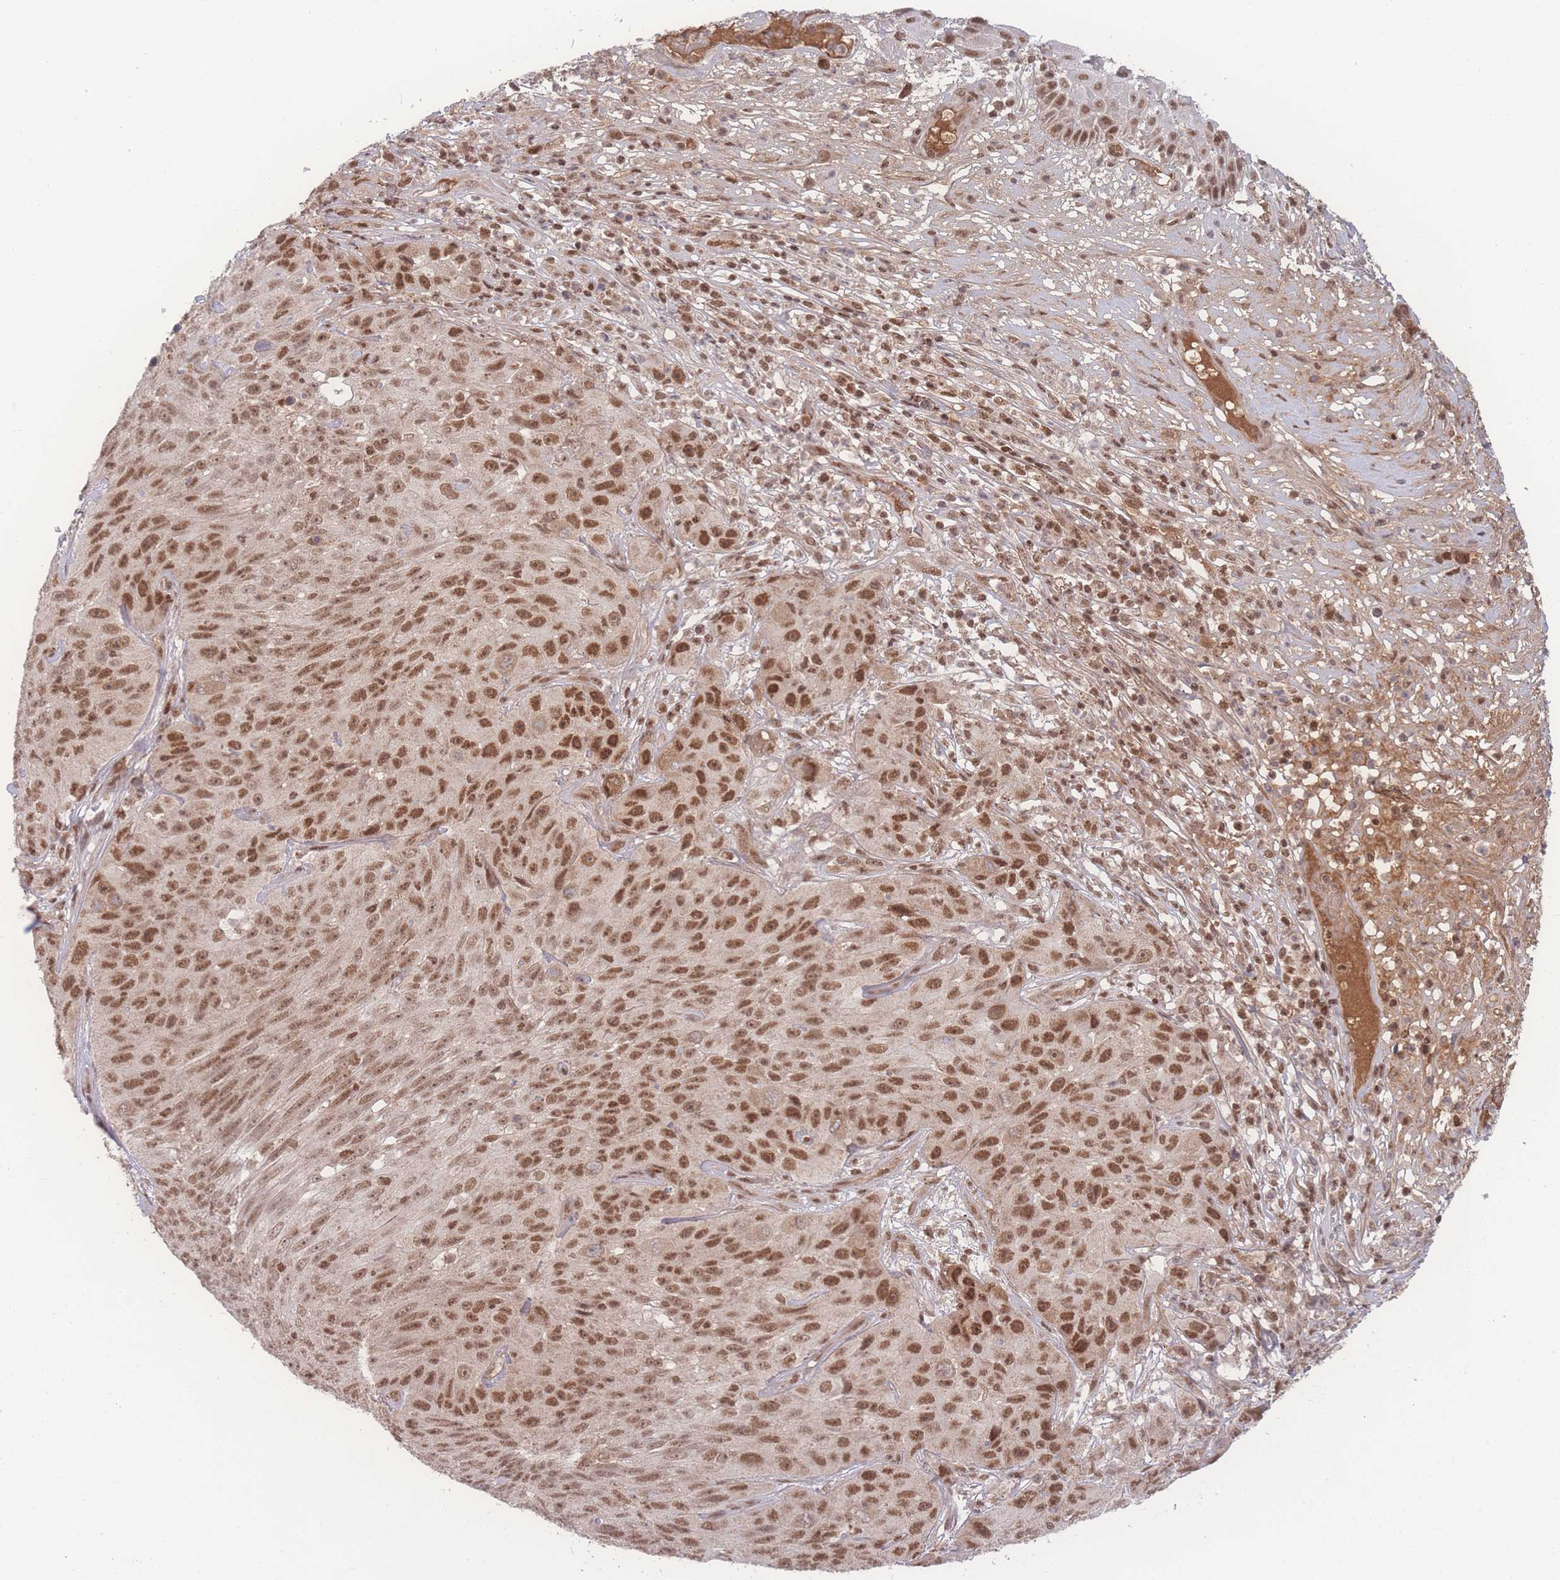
{"staining": {"intensity": "moderate", "quantity": ">75%", "location": "nuclear"}, "tissue": "skin cancer", "cell_type": "Tumor cells", "image_type": "cancer", "snomed": [{"axis": "morphology", "description": "Squamous cell carcinoma, NOS"}, {"axis": "topography", "description": "Skin"}], "caption": "Protein staining of skin cancer tissue reveals moderate nuclear staining in about >75% of tumor cells.", "gene": "RAVER1", "patient": {"sex": "female", "age": 87}}